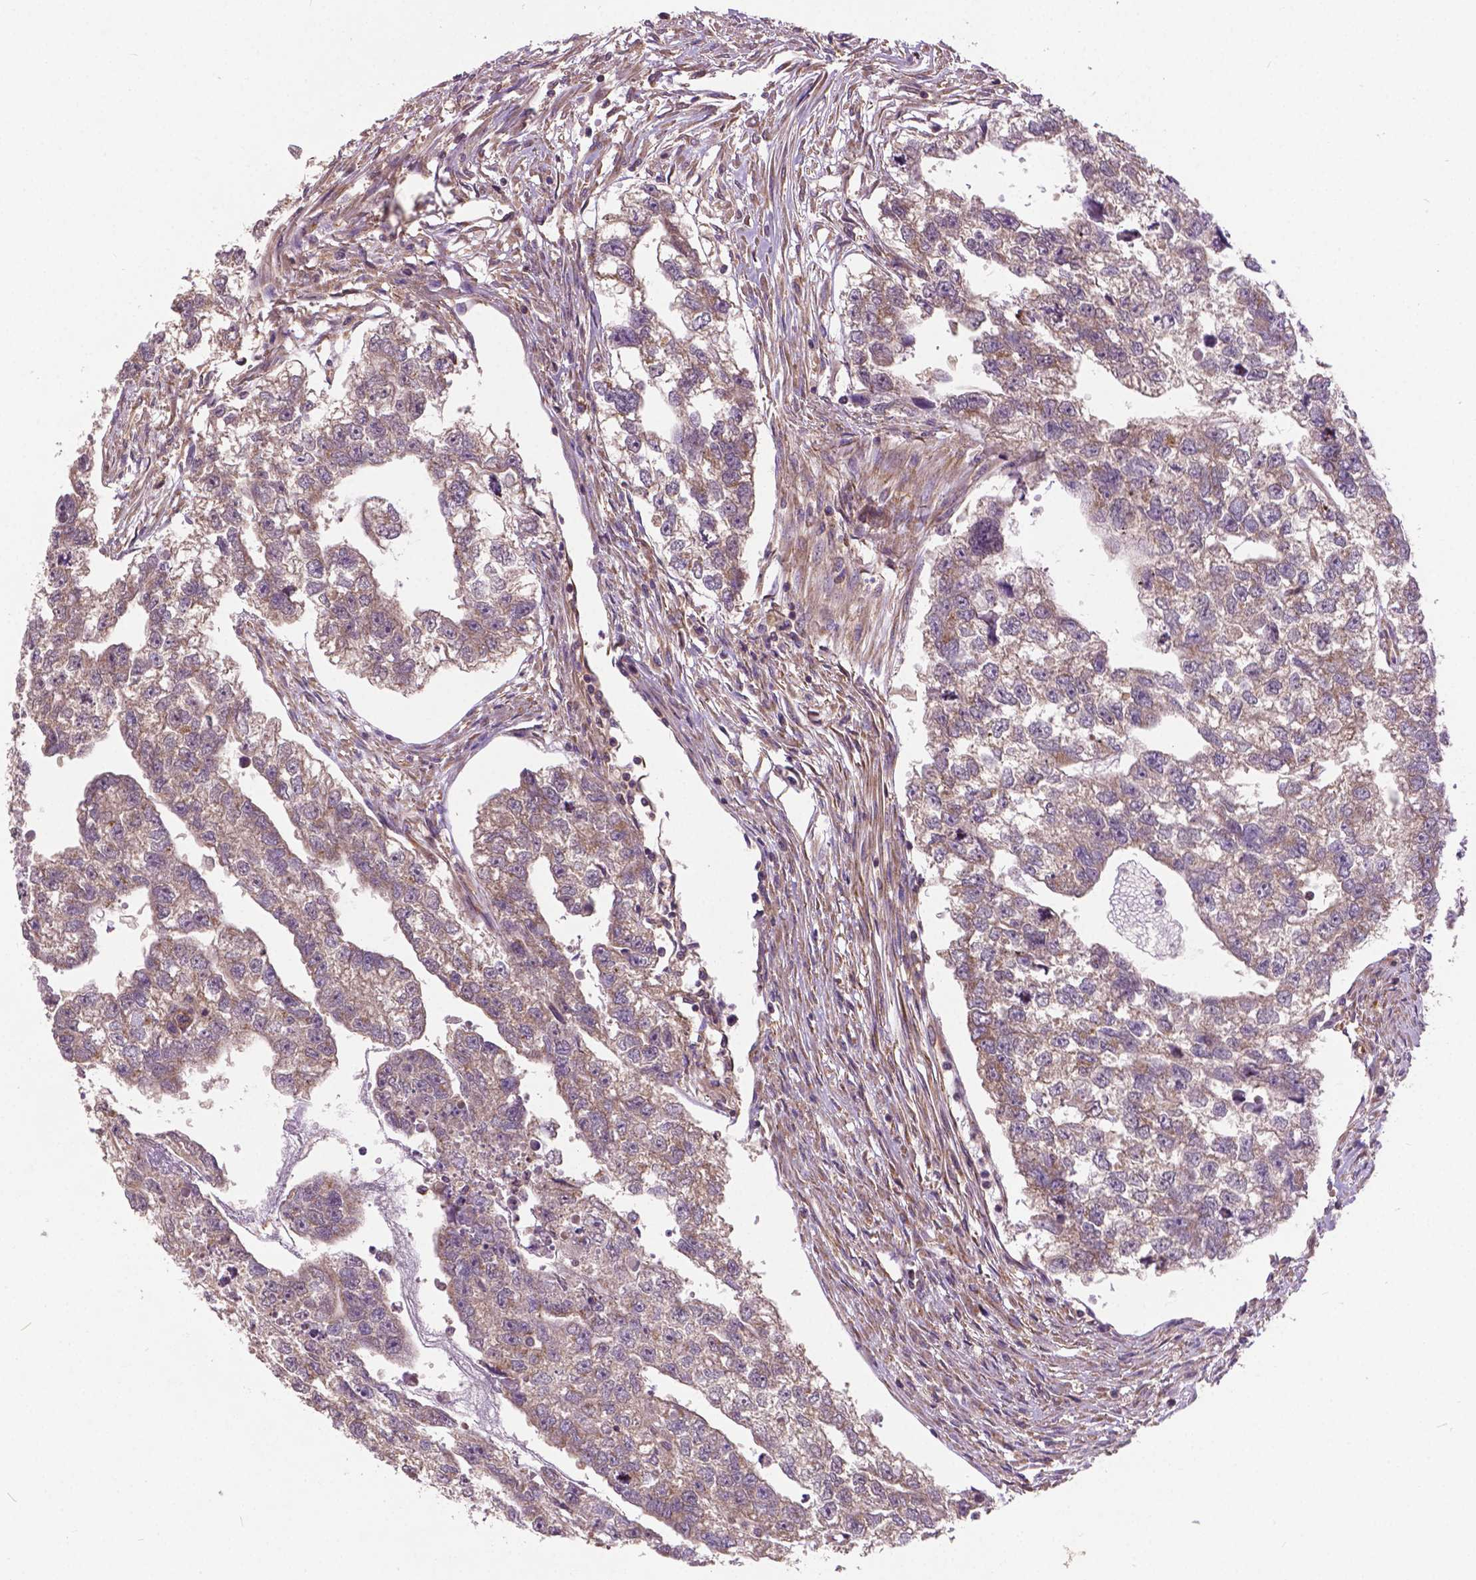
{"staining": {"intensity": "weak", "quantity": "25%-75%", "location": "cytoplasmic/membranous"}, "tissue": "testis cancer", "cell_type": "Tumor cells", "image_type": "cancer", "snomed": [{"axis": "morphology", "description": "Carcinoma, Embryonal, NOS"}, {"axis": "morphology", "description": "Teratoma, malignant, NOS"}, {"axis": "topography", "description": "Testis"}], "caption": "The histopathology image reveals a brown stain indicating the presence of a protein in the cytoplasmic/membranous of tumor cells in testis embryonal carcinoma.", "gene": "MZT1", "patient": {"sex": "male", "age": 44}}